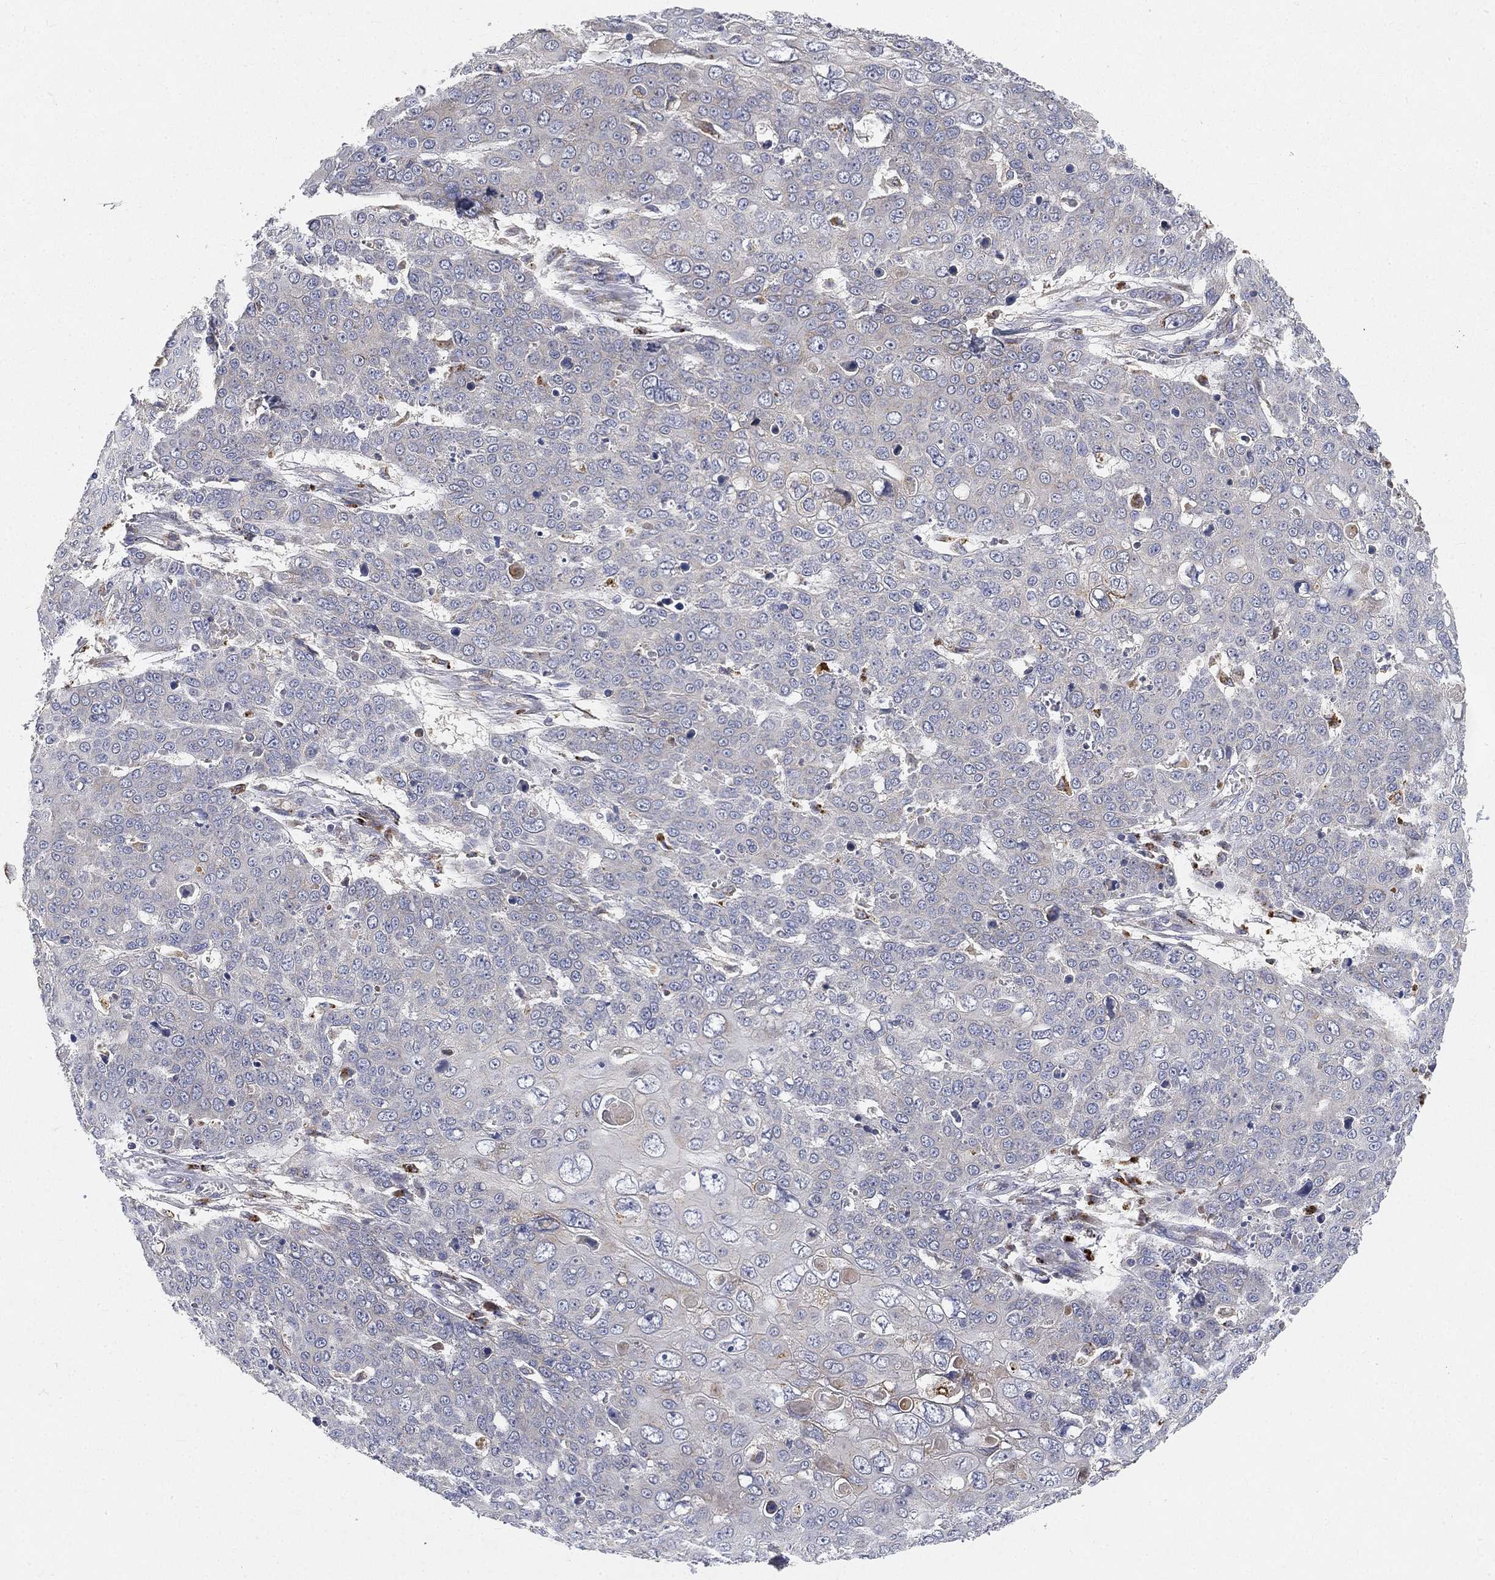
{"staining": {"intensity": "negative", "quantity": "none", "location": "none"}, "tissue": "skin cancer", "cell_type": "Tumor cells", "image_type": "cancer", "snomed": [{"axis": "morphology", "description": "Squamous cell carcinoma, NOS"}, {"axis": "topography", "description": "Skin"}], "caption": "Immunohistochemistry (IHC) of human squamous cell carcinoma (skin) reveals no positivity in tumor cells.", "gene": "CTSL", "patient": {"sex": "male", "age": 71}}